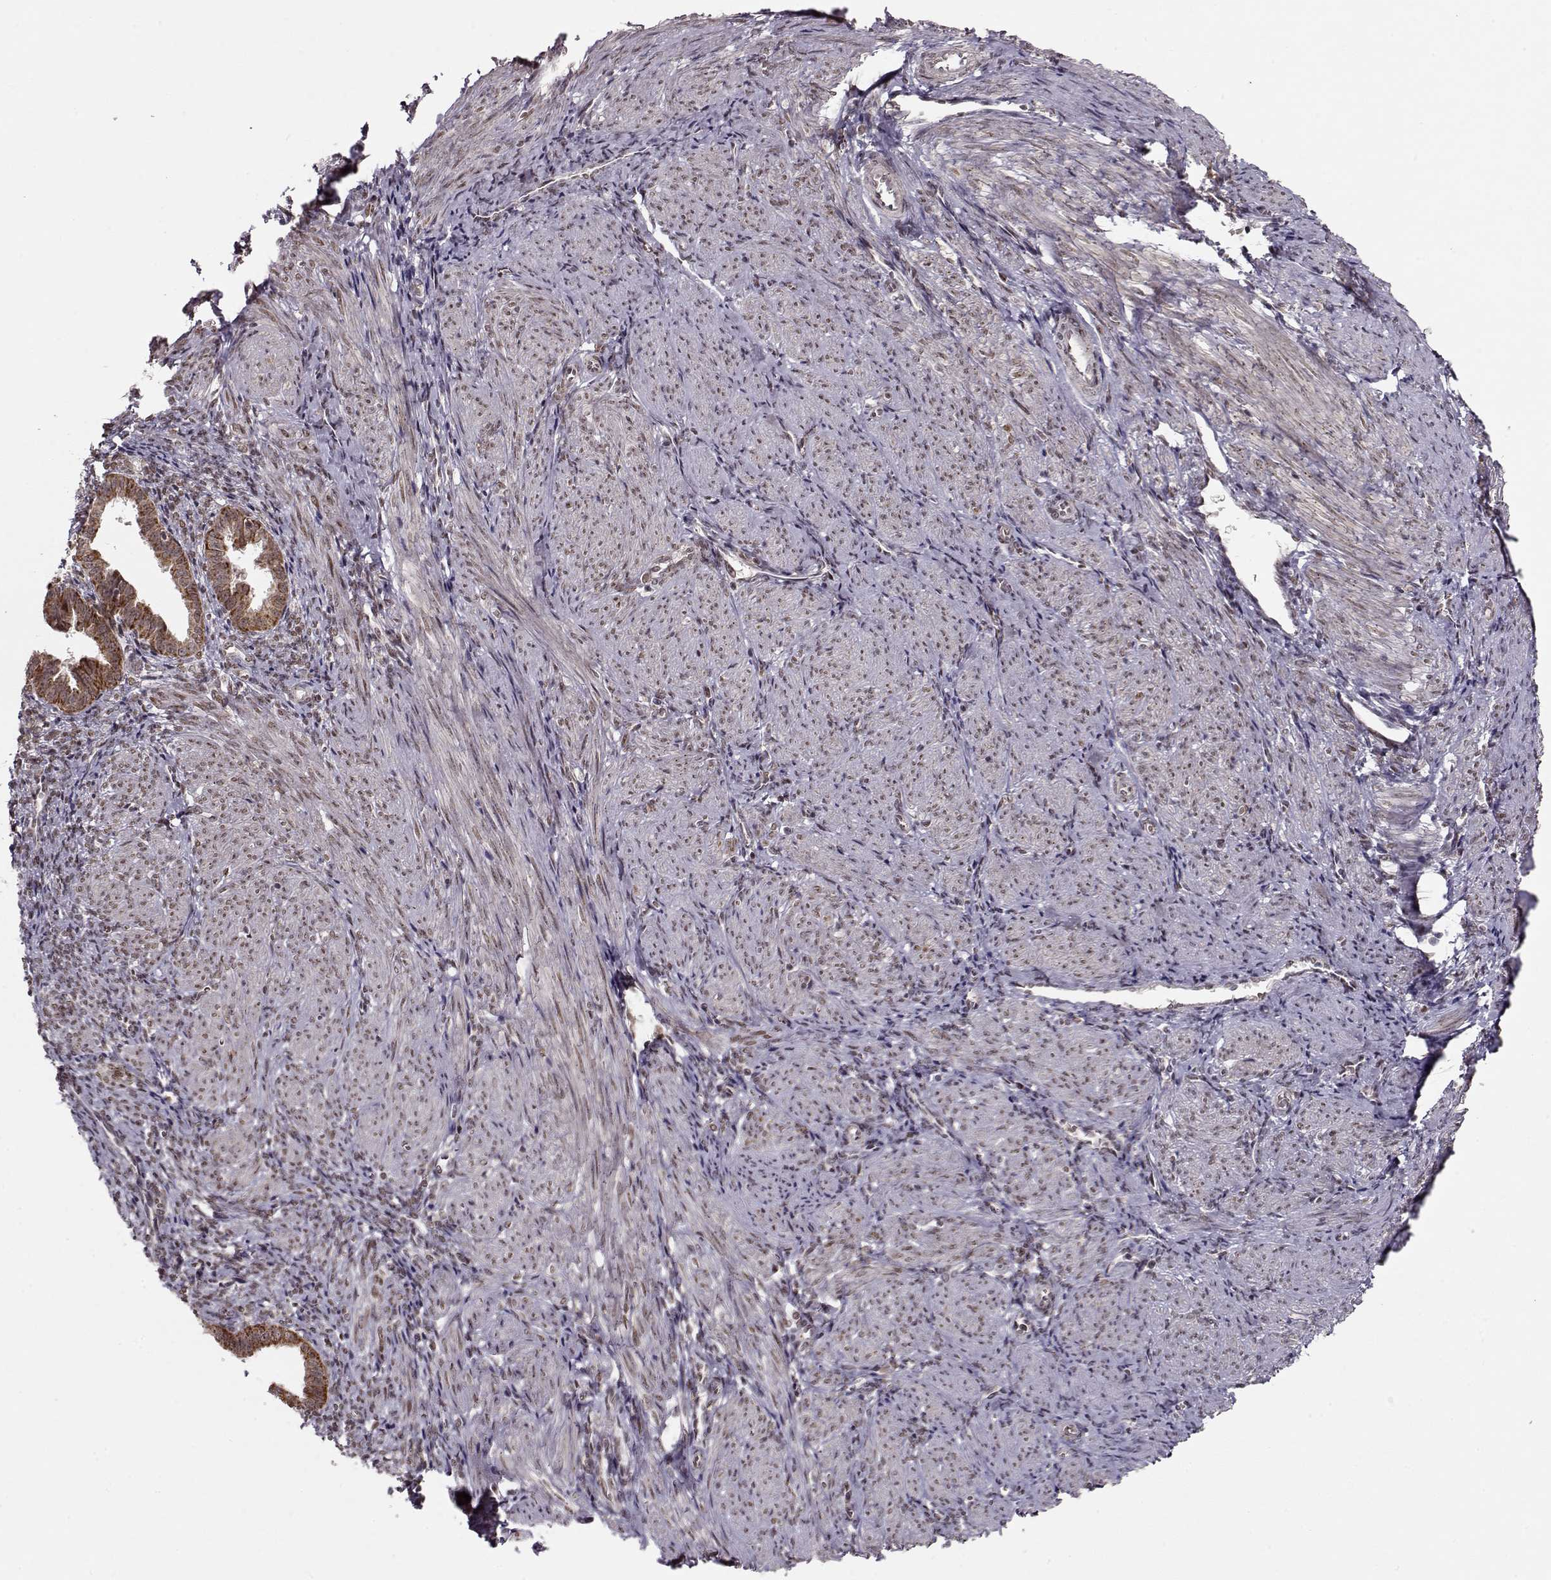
{"staining": {"intensity": "weak", "quantity": ">75%", "location": "nuclear"}, "tissue": "endometrium", "cell_type": "Cells in endometrial stroma", "image_type": "normal", "snomed": [{"axis": "morphology", "description": "Normal tissue, NOS"}, {"axis": "topography", "description": "Endometrium"}], "caption": "Protein staining exhibits weak nuclear expression in approximately >75% of cells in endometrial stroma in benign endometrium. Nuclei are stained in blue.", "gene": "RAI1", "patient": {"sex": "female", "age": 37}}